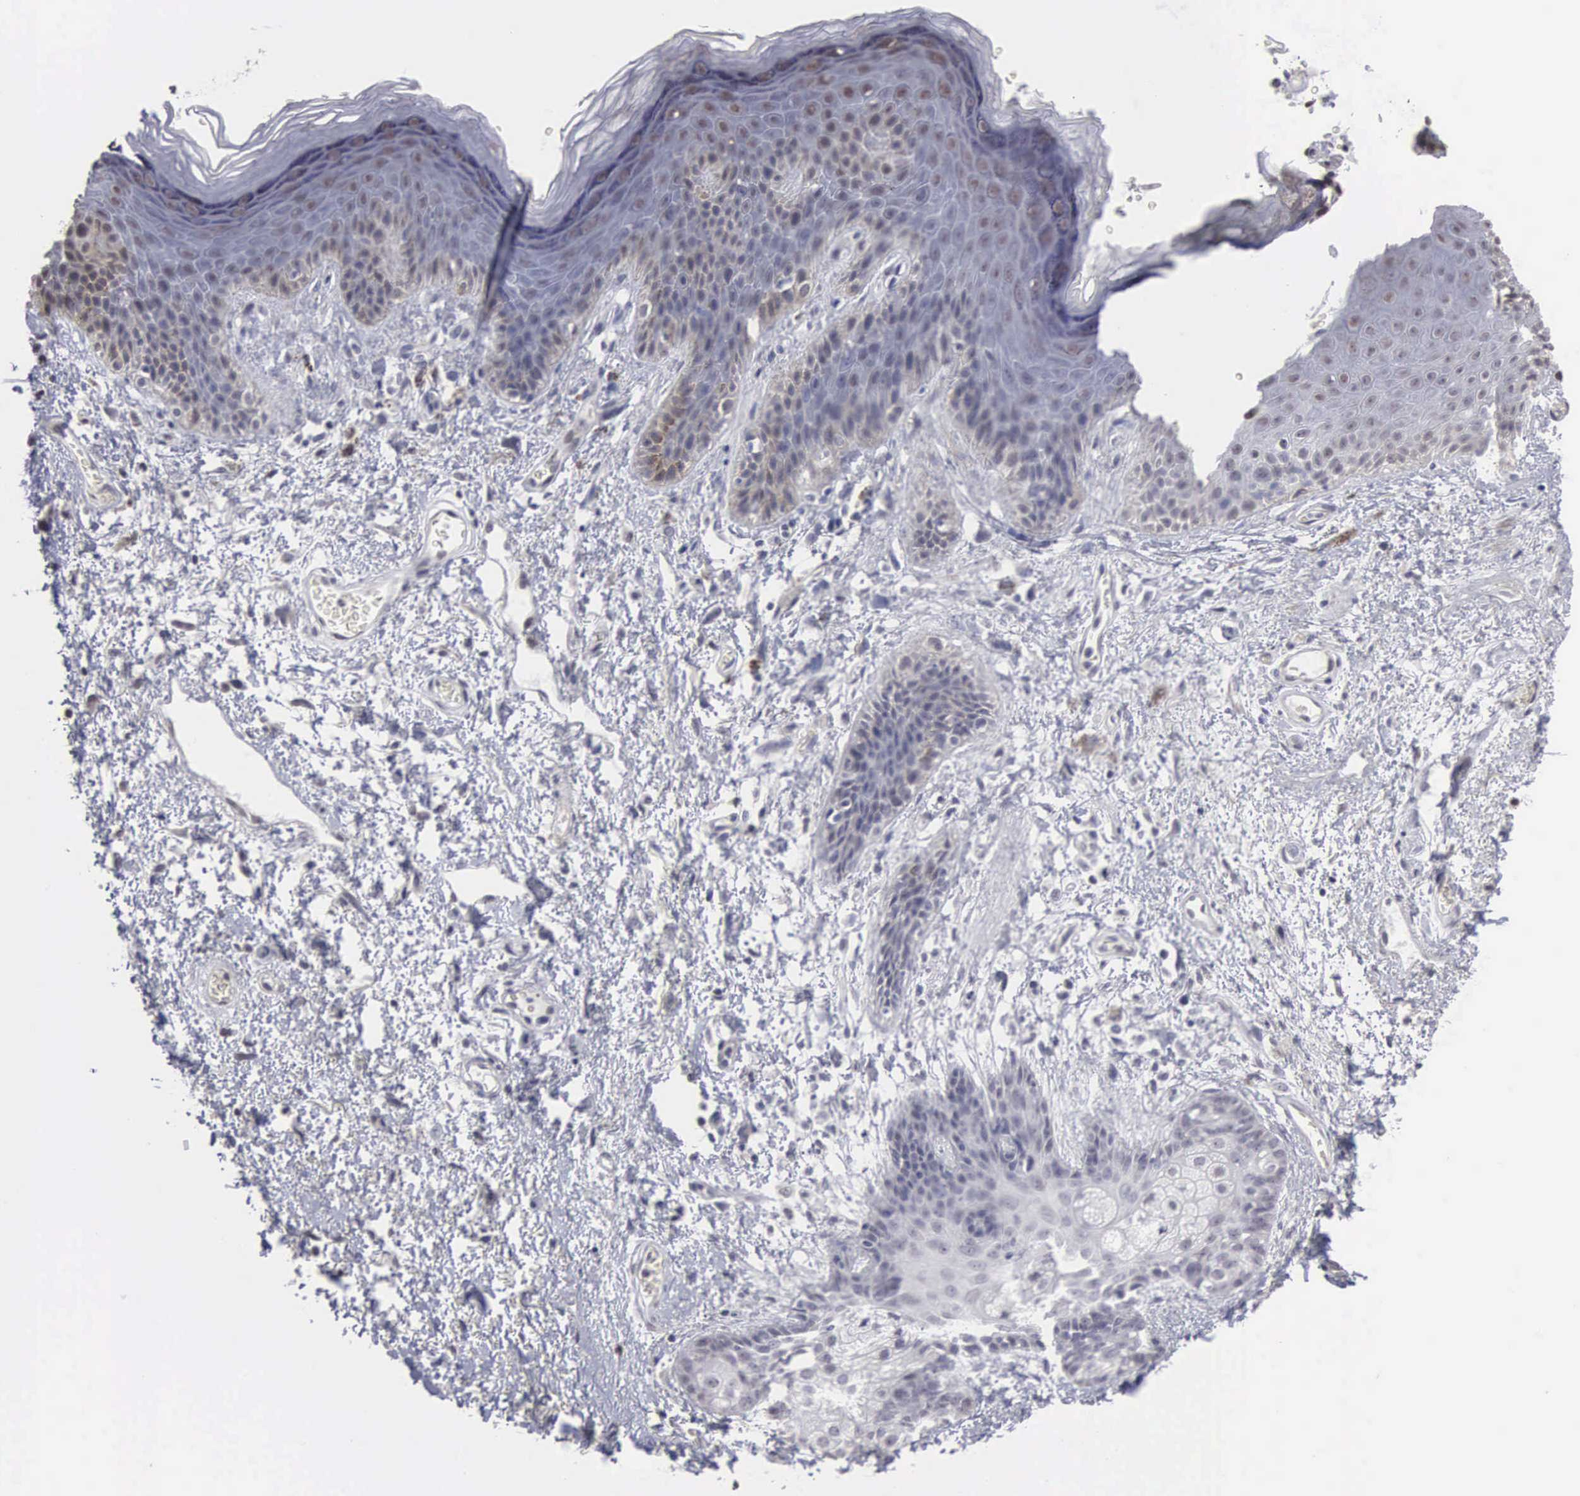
{"staining": {"intensity": "weak", "quantity": "25%-75%", "location": "nuclear"}, "tissue": "skin", "cell_type": "Epidermal cells", "image_type": "normal", "snomed": [{"axis": "morphology", "description": "Normal tissue, NOS"}, {"axis": "topography", "description": "Anal"}, {"axis": "topography", "description": "Peripheral nerve tissue"}], "caption": "A high-resolution photomicrograph shows immunohistochemistry staining of normal skin, which reveals weak nuclear staining in about 25%-75% of epidermal cells.", "gene": "UPB1", "patient": {"sex": "female", "age": 46}}